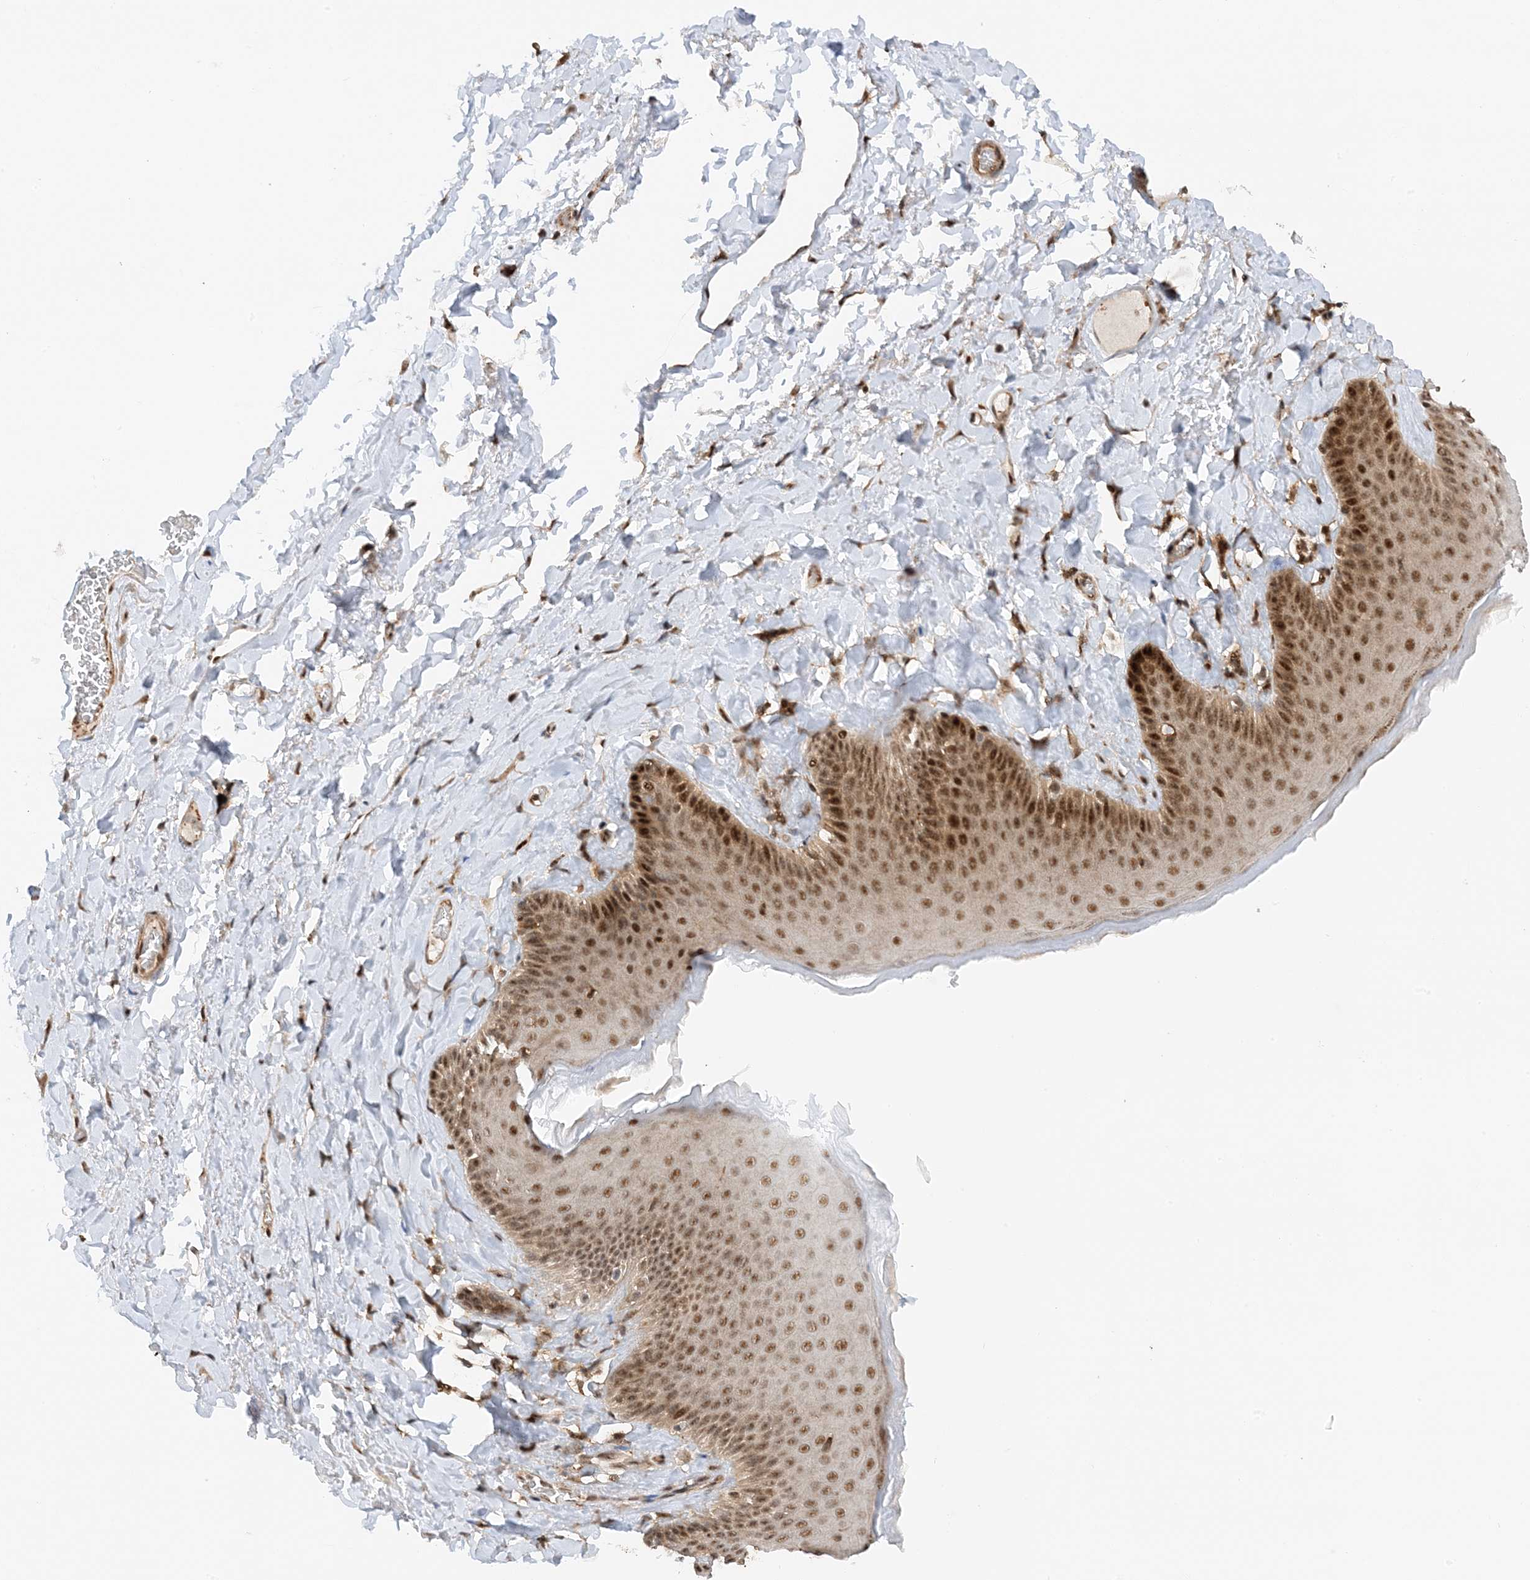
{"staining": {"intensity": "moderate", "quantity": ">75%", "location": "cytoplasmic/membranous,nuclear"}, "tissue": "skin", "cell_type": "Epidermal cells", "image_type": "normal", "snomed": [{"axis": "morphology", "description": "Normal tissue, NOS"}, {"axis": "topography", "description": "Anal"}], "caption": "Epidermal cells exhibit medium levels of moderate cytoplasmic/membranous,nuclear staining in approximately >75% of cells in normal human skin. The staining was performed using DAB (3,3'-diaminobenzidine), with brown indicating positive protein expression. Nuclei are stained blue with hematoxylin.", "gene": "TATDN3", "patient": {"sex": "male", "age": 69}}